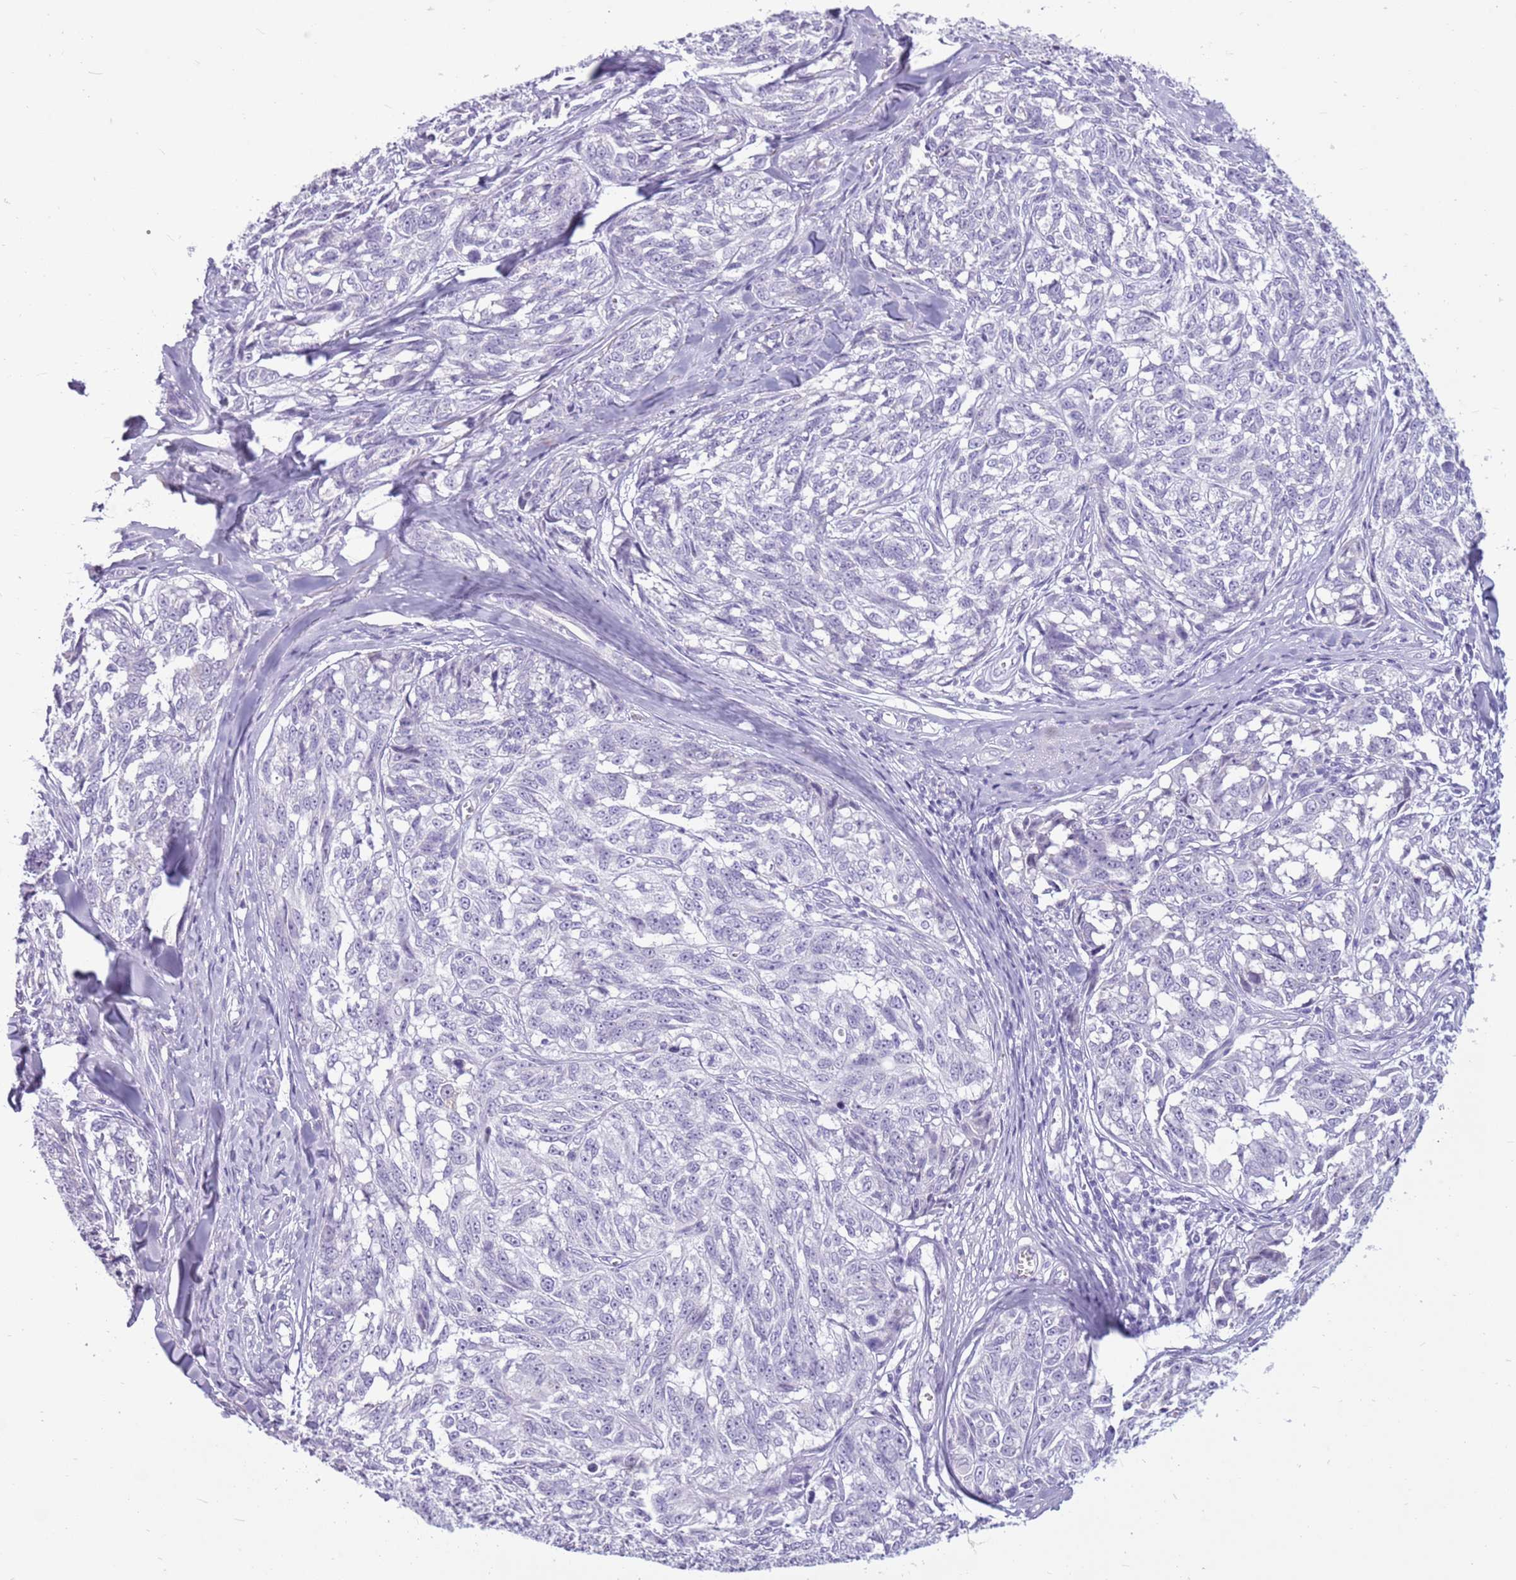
{"staining": {"intensity": "negative", "quantity": "none", "location": "none"}, "tissue": "melanoma", "cell_type": "Tumor cells", "image_type": "cancer", "snomed": [{"axis": "morphology", "description": "Normal tissue, NOS"}, {"axis": "morphology", "description": "Malignant melanoma, NOS"}, {"axis": "topography", "description": "Skin"}], "caption": "The image demonstrates no significant staining in tumor cells of malignant melanoma.", "gene": "ZNF425", "patient": {"sex": "female", "age": 64}}